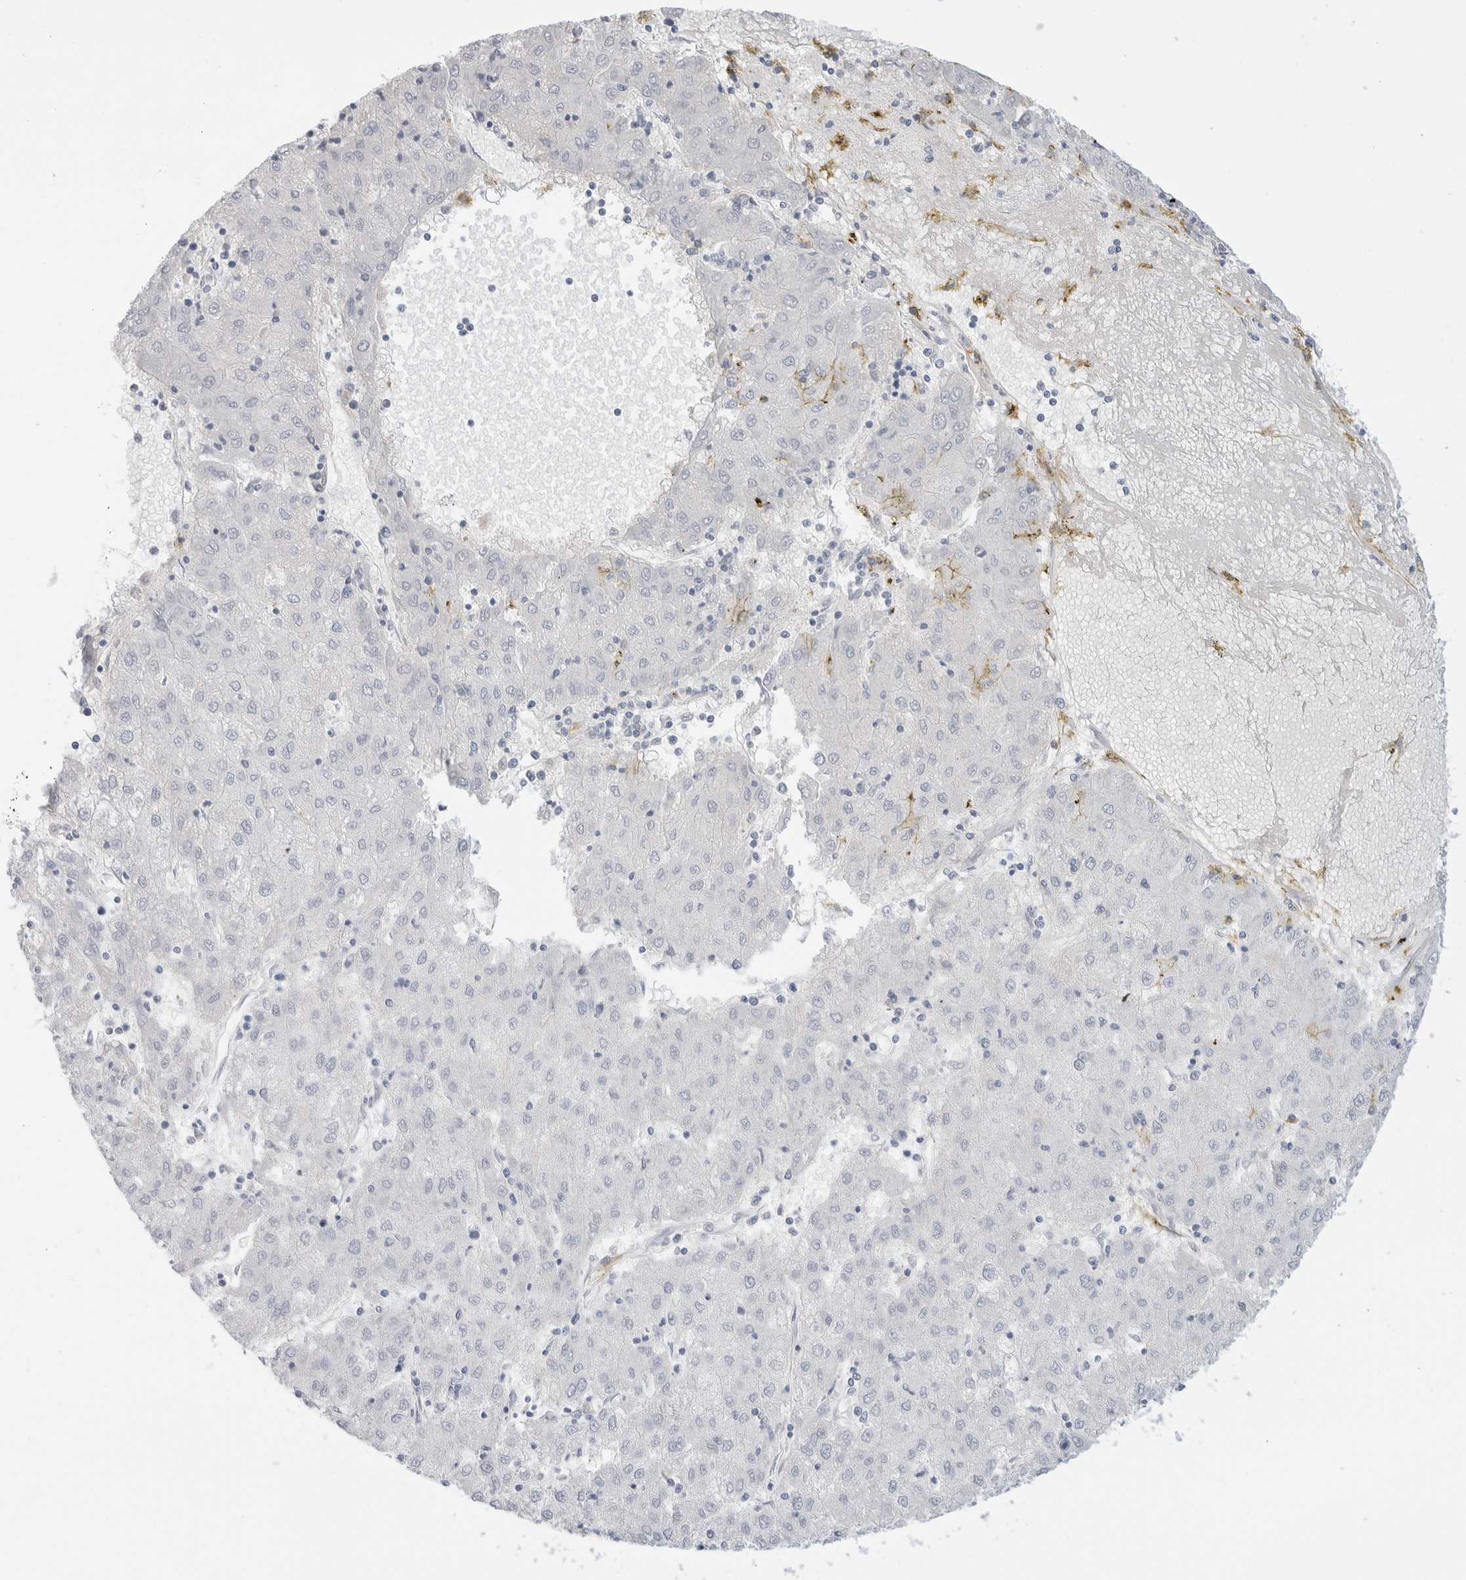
{"staining": {"intensity": "negative", "quantity": "none", "location": "none"}, "tissue": "liver cancer", "cell_type": "Tumor cells", "image_type": "cancer", "snomed": [{"axis": "morphology", "description": "Carcinoma, Hepatocellular, NOS"}, {"axis": "topography", "description": "Liver"}], "caption": "Immunohistochemistry of liver cancer (hepatocellular carcinoma) shows no positivity in tumor cells.", "gene": "ADAM30", "patient": {"sex": "male", "age": 72}}